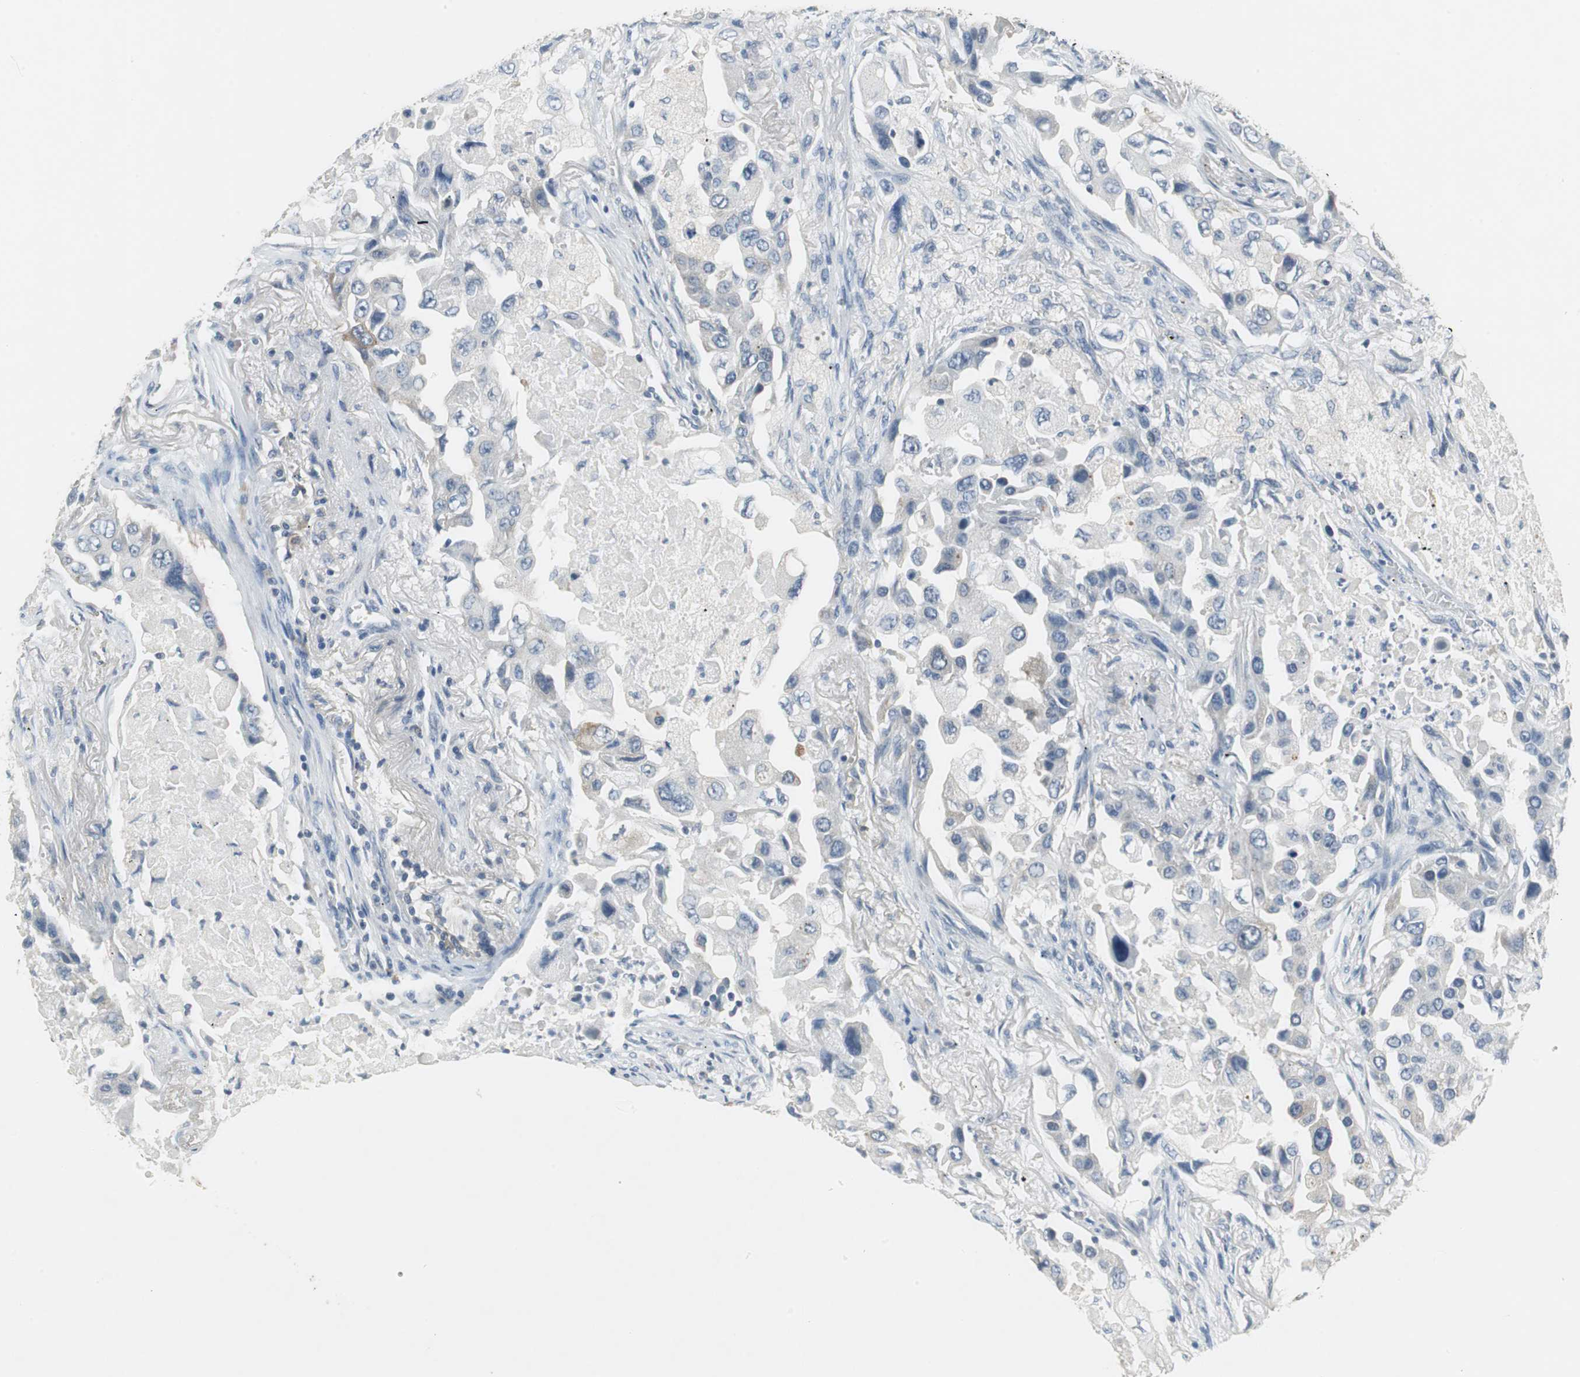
{"staining": {"intensity": "weak", "quantity": "<25%", "location": "cytoplasmic/membranous"}, "tissue": "lung cancer", "cell_type": "Tumor cells", "image_type": "cancer", "snomed": [{"axis": "morphology", "description": "Adenocarcinoma, NOS"}, {"axis": "topography", "description": "Lung"}], "caption": "Tumor cells show no significant positivity in lung cancer (adenocarcinoma).", "gene": "GLCCI1", "patient": {"sex": "female", "age": 65}}